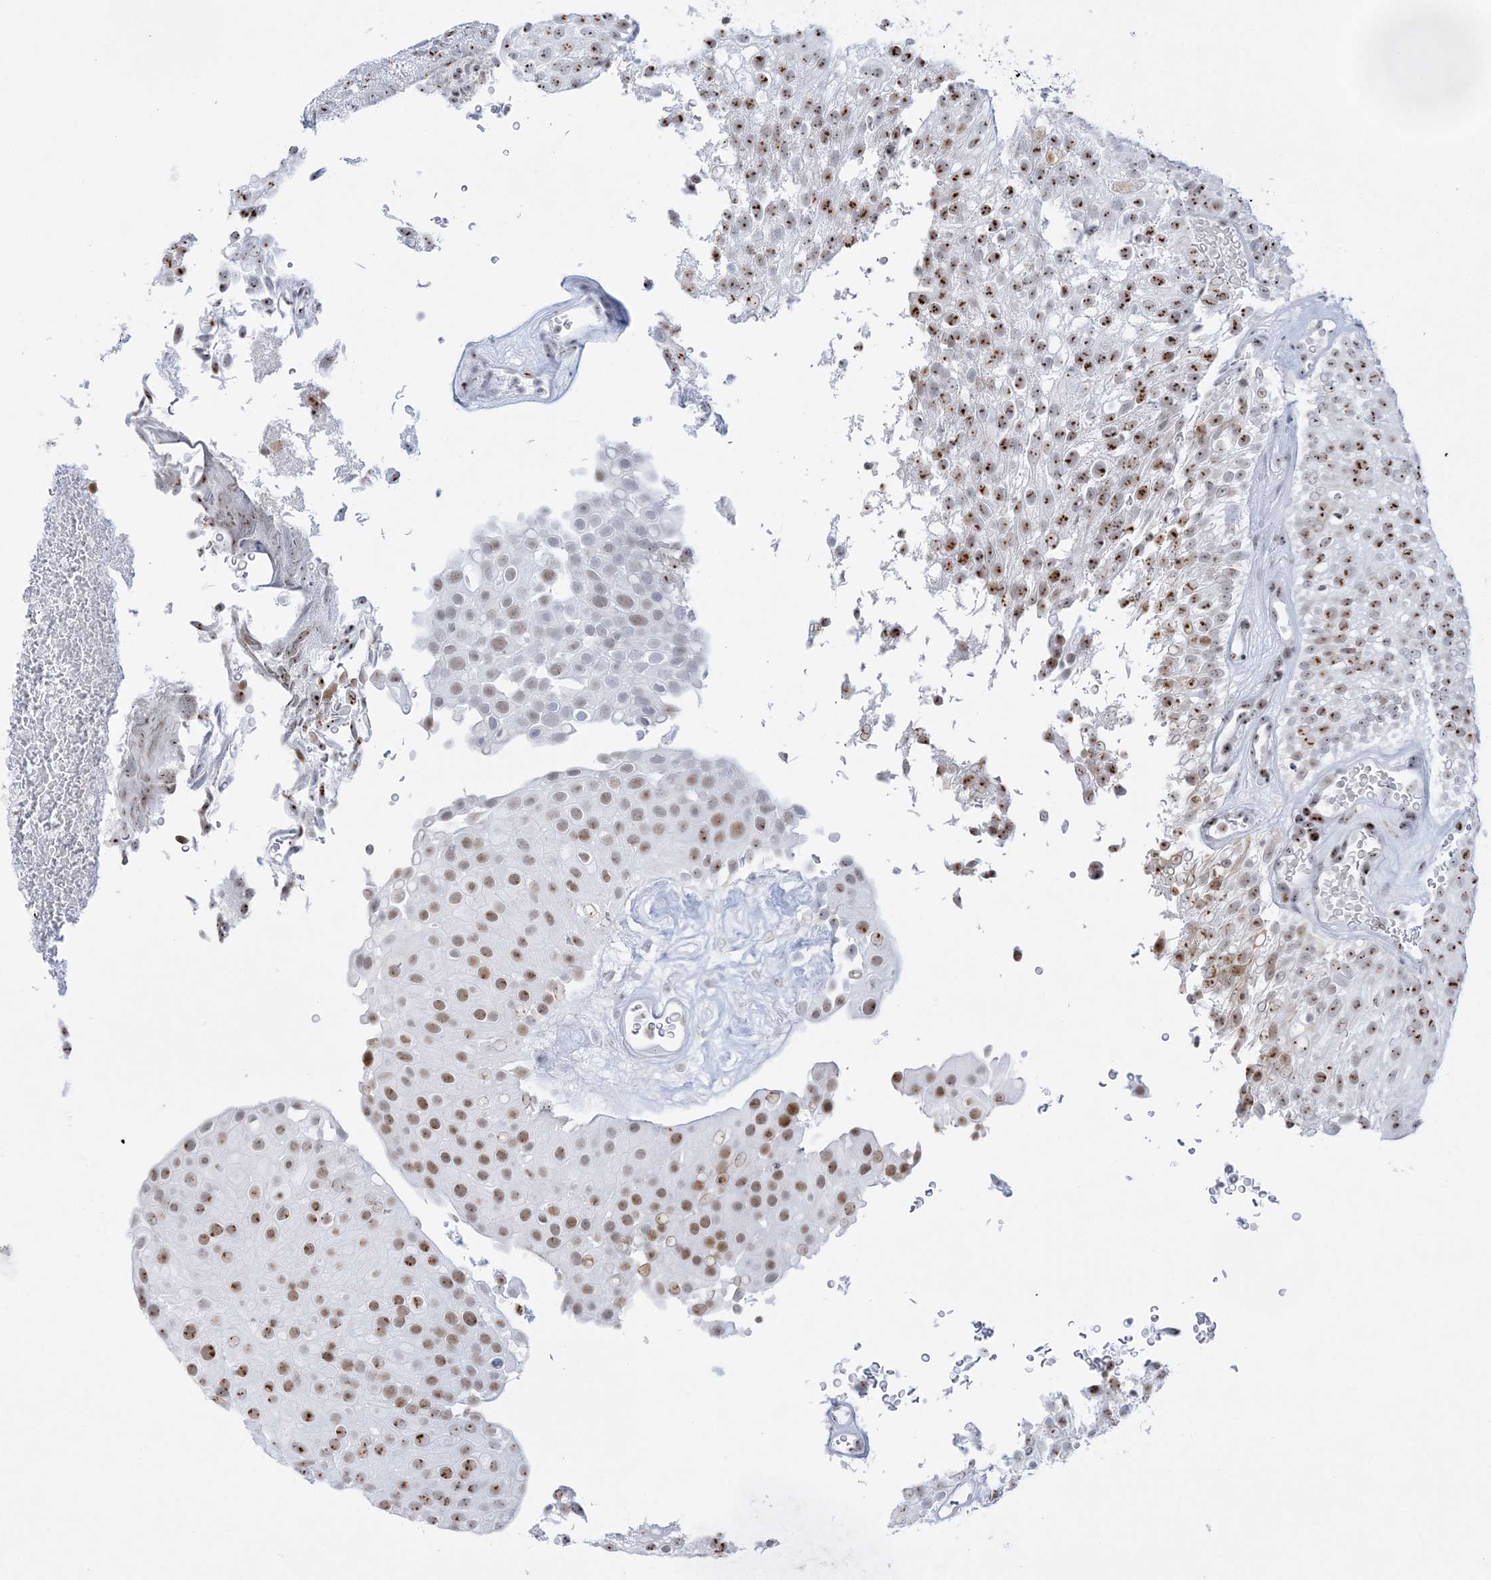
{"staining": {"intensity": "strong", "quantity": ">75%", "location": "nuclear"}, "tissue": "urothelial cancer", "cell_type": "Tumor cells", "image_type": "cancer", "snomed": [{"axis": "morphology", "description": "Urothelial carcinoma, Low grade"}, {"axis": "topography", "description": "Urinary bladder"}], "caption": "A high-resolution image shows immunohistochemistry (IHC) staining of urothelial cancer, which reveals strong nuclear expression in approximately >75% of tumor cells.", "gene": "DDX21", "patient": {"sex": "male", "age": 78}}